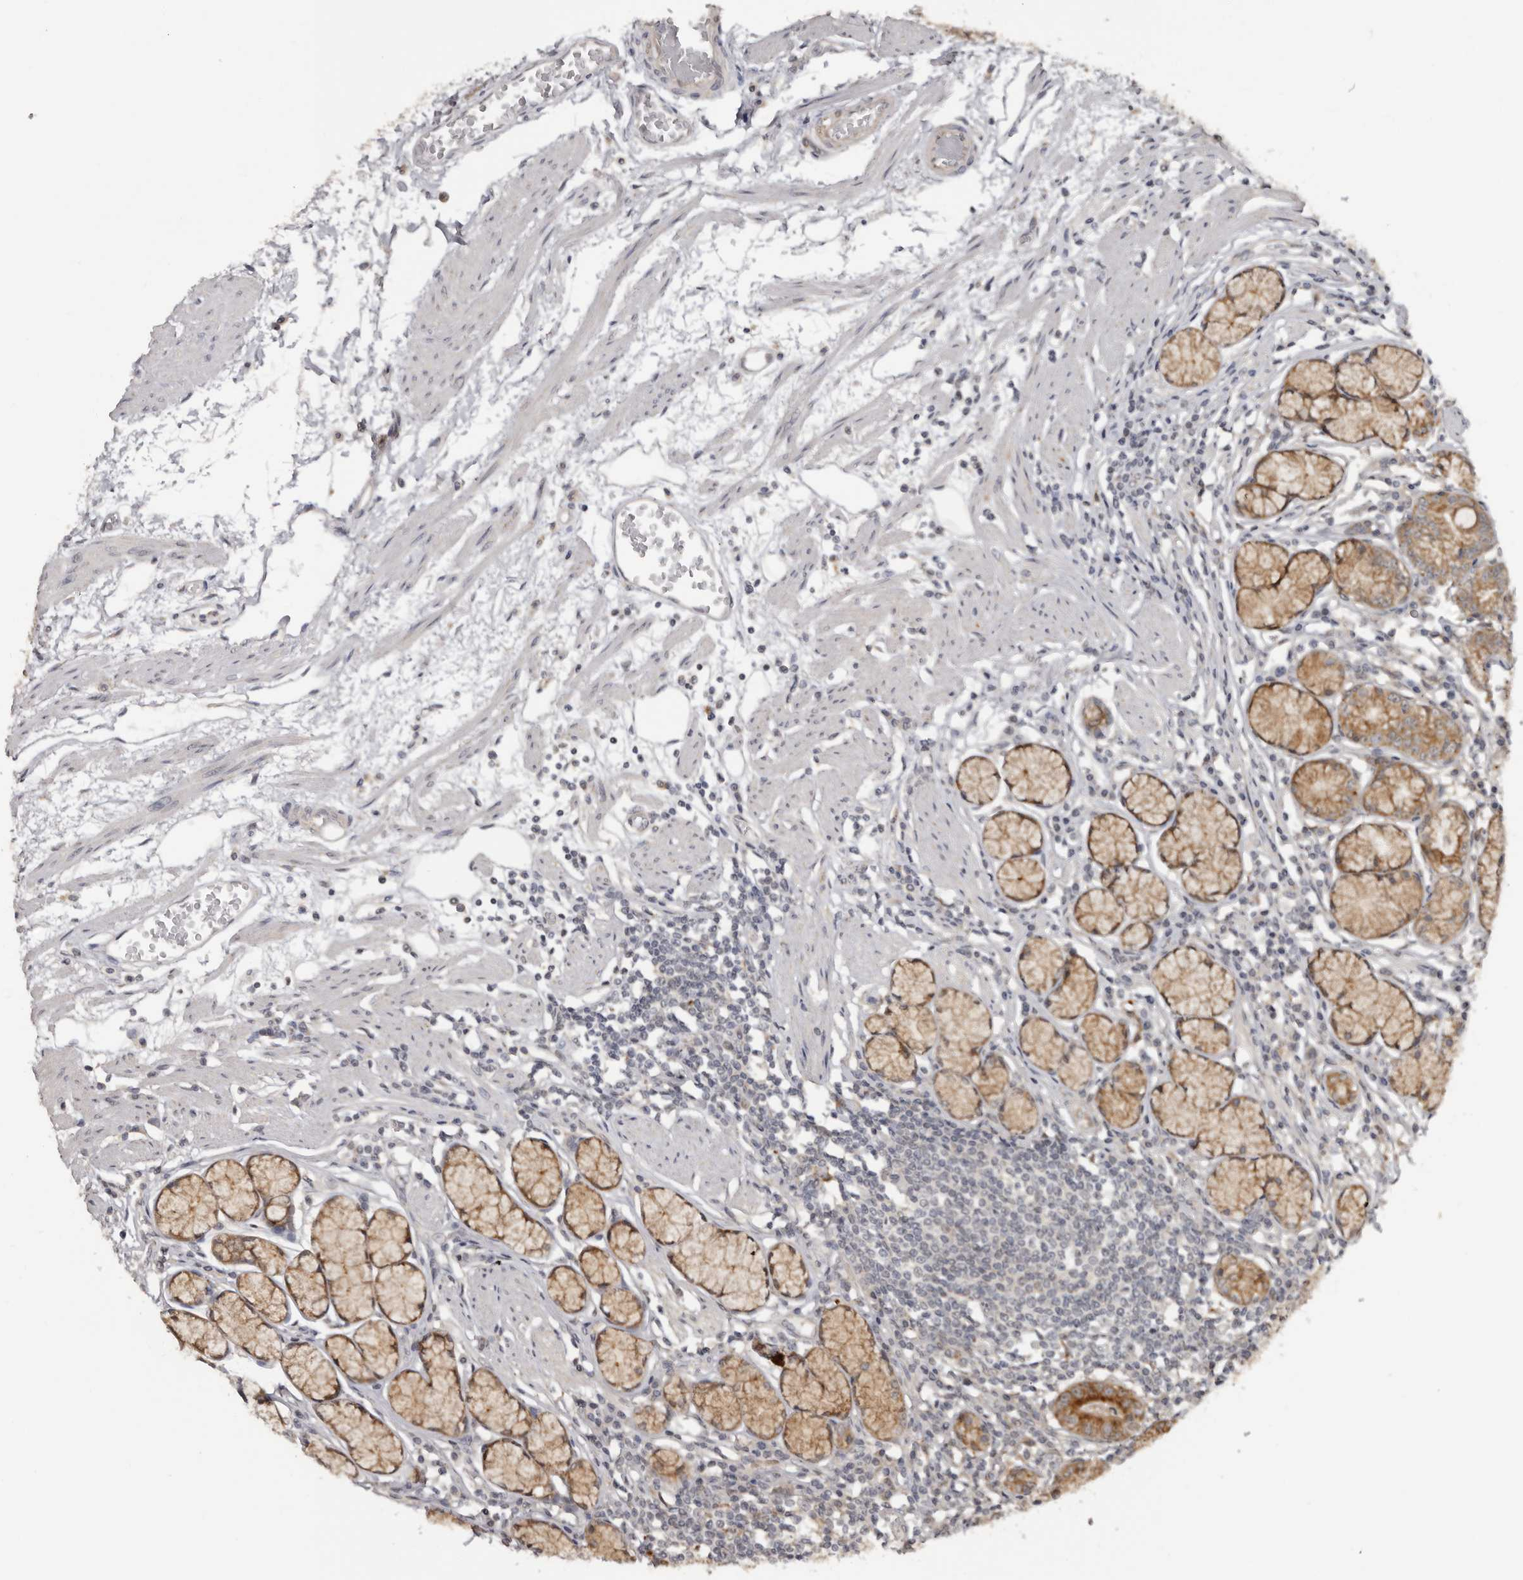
{"staining": {"intensity": "moderate", "quantity": ">75%", "location": "cytoplasmic/membranous,nuclear"}, "tissue": "stomach", "cell_type": "Glandular cells", "image_type": "normal", "snomed": [{"axis": "morphology", "description": "Normal tissue, NOS"}, {"axis": "topography", "description": "Stomach"}], "caption": "Human stomach stained with a brown dye displays moderate cytoplasmic/membranous,nuclear positive positivity in about >75% of glandular cells.", "gene": "BAD", "patient": {"sex": "male", "age": 55}}